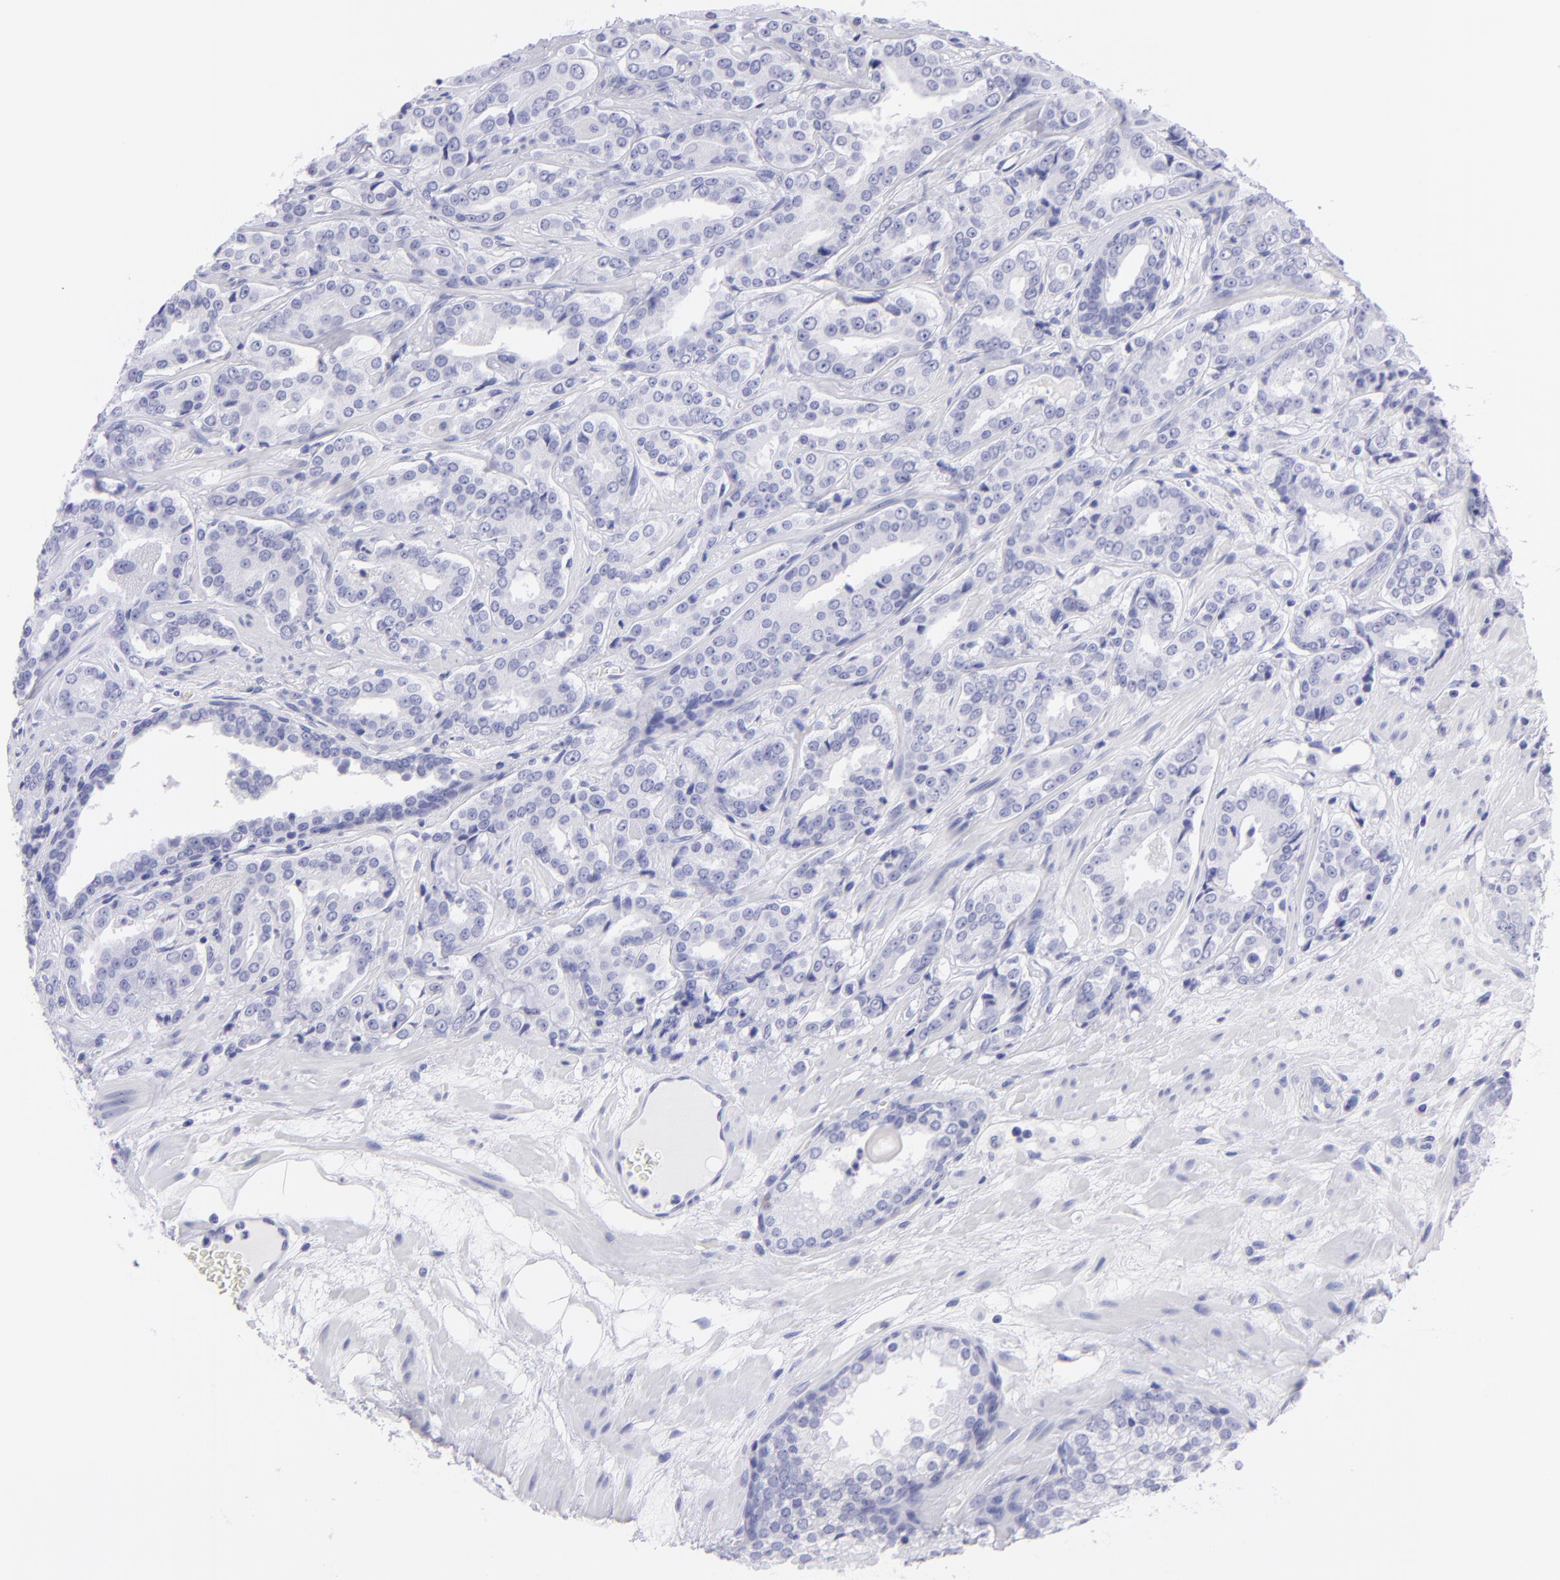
{"staining": {"intensity": "negative", "quantity": "none", "location": "none"}, "tissue": "prostate cancer", "cell_type": "Tumor cells", "image_type": "cancer", "snomed": [{"axis": "morphology", "description": "Adenocarcinoma, Medium grade"}, {"axis": "topography", "description": "Prostate"}], "caption": "The IHC image has no significant expression in tumor cells of prostate medium-grade adenocarcinoma tissue. (DAB (3,3'-diaminobenzidine) IHC with hematoxylin counter stain).", "gene": "PIP", "patient": {"sex": "male", "age": 60}}